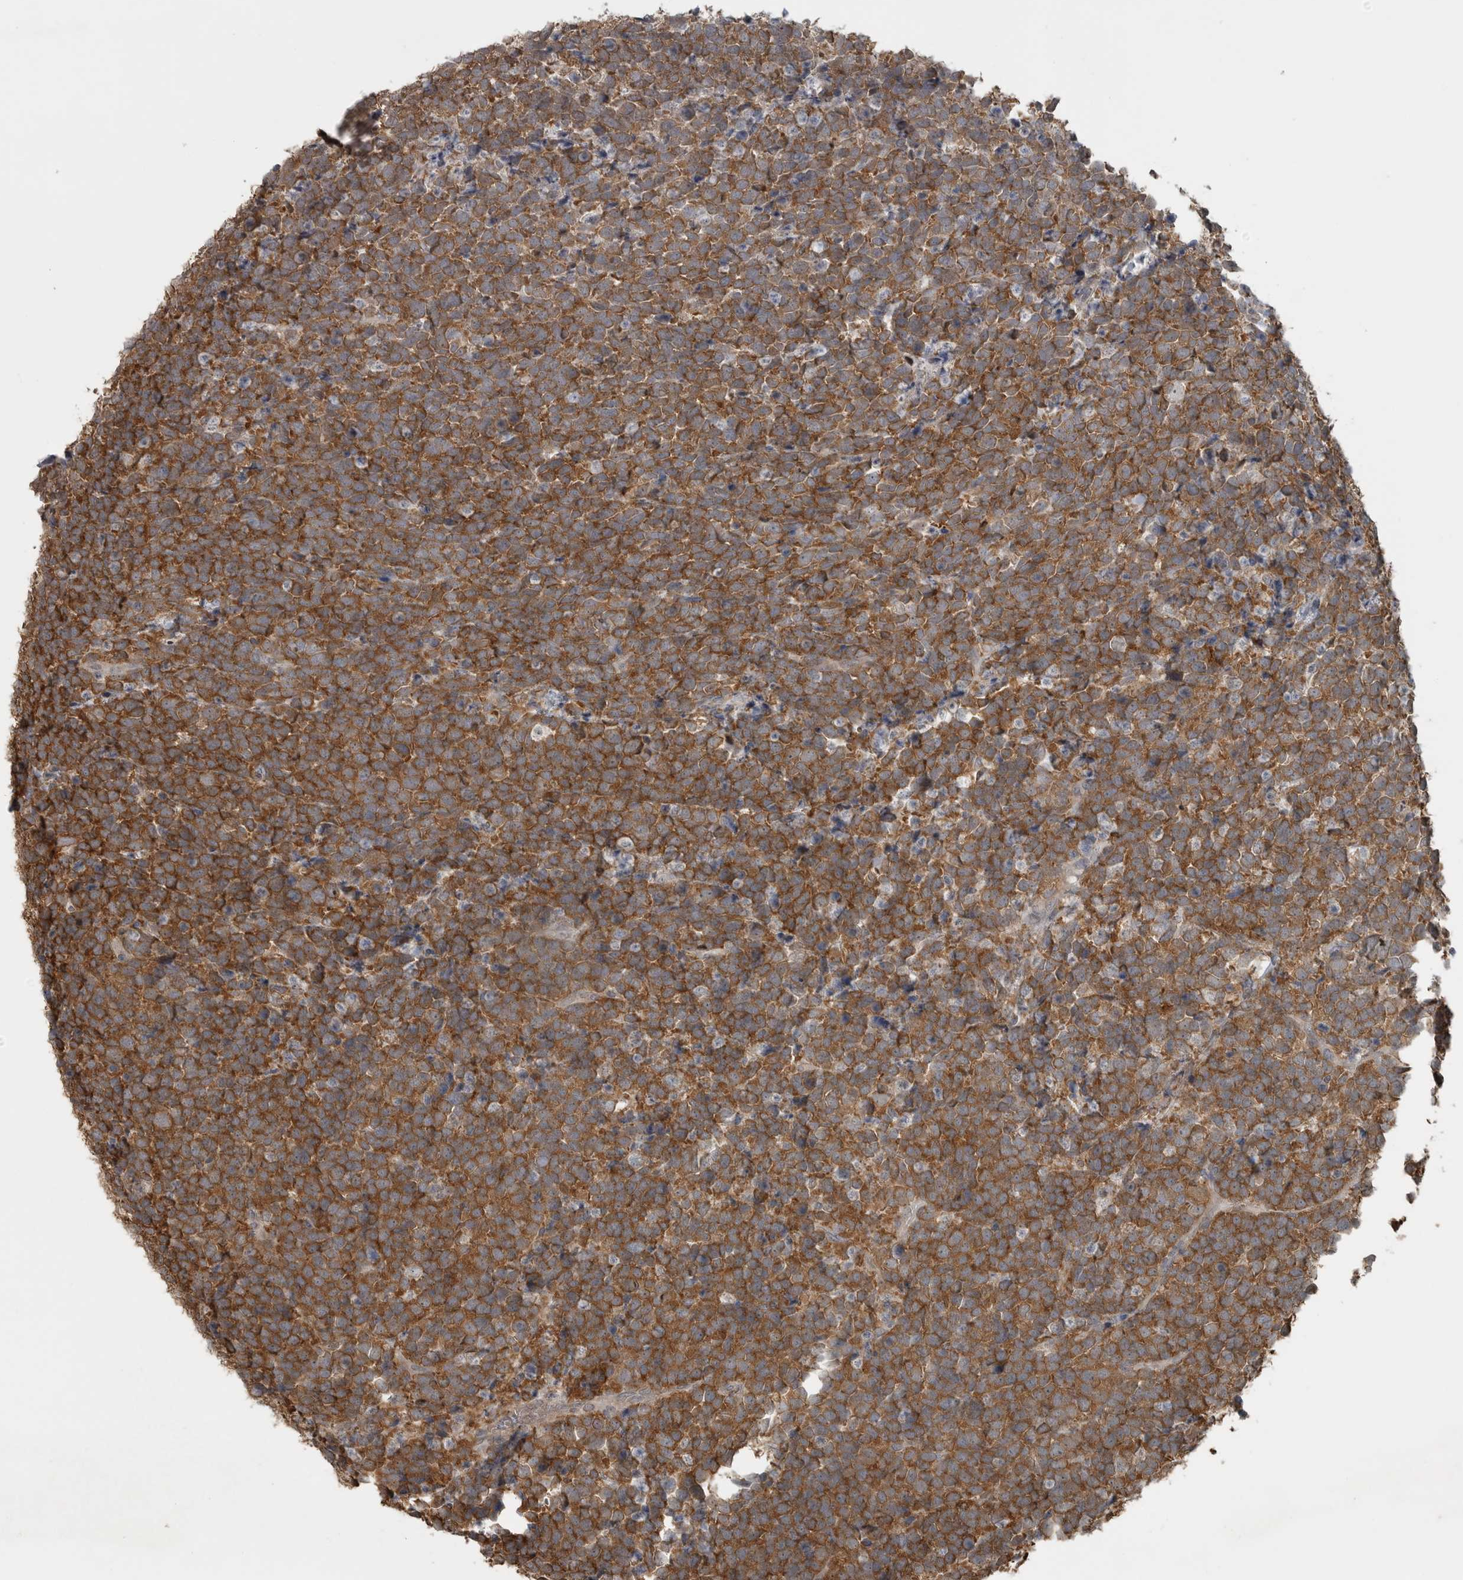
{"staining": {"intensity": "strong", "quantity": ">75%", "location": "cytoplasmic/membranous"}, "tissue": "urothelial cancer", "cell_type": "Tumor cells", "image_type": "cancer", "snomed": [{"axis": "morphology", "description": "Urothelial carcinoma, High grade"}, {"axis": "topography", "description": "Urinary bladder"}], "caption": "Brown immunohistochemical staining in human urothelial carcinoma (high-grade) shows strong cytoplasmic/membranous staining in approximately >75% of tumor cells.", "gene": "LLGL1", "patient": {"sex": "female", "age": 82}}